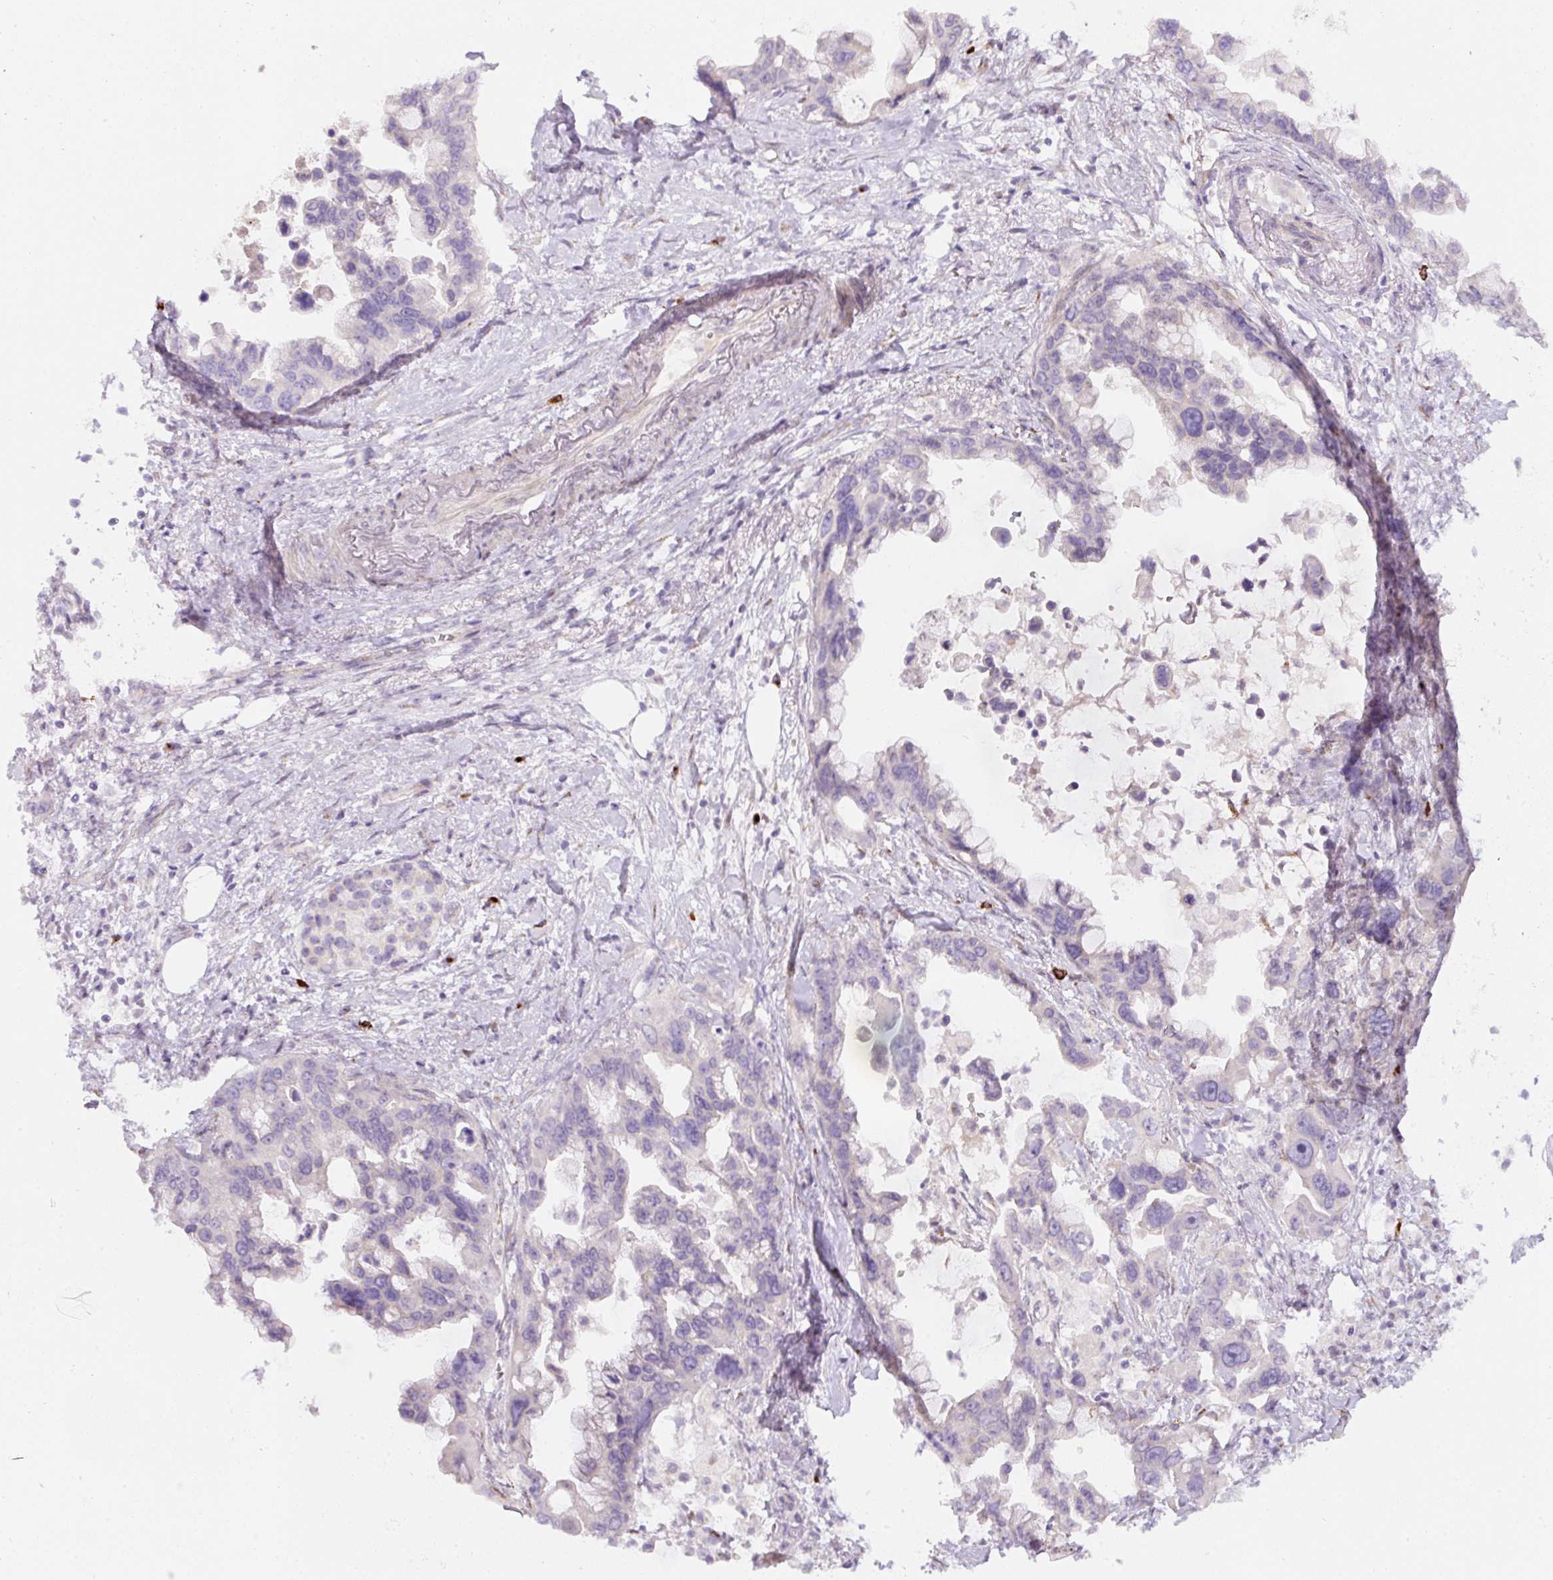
{"staining": {"intensity": "negative", "quantity": "none", "location": "none"}, "tissue": "pancreatic cancer", "cell_type": "Tumor cells", "image_type": "cancer", "snomed": [{"axis": "morphology", "description": "Adenocarcinoma, NOS"}, {"axis": "topography", "description": "Pancreas"}], "caption": "This photomicrograph is of pancreatic cancer stained with immunohistochemistry to label a protein in brown with the nuclei are counter-stained blue. There is no positivity in tumor cells. (Stains: DAB immunohistochemistry with hematoxylin counter stain, Microscopy: brightfield microscopy at high magnification).", "gene": "NBPF11", "patient": {"sex": "female", "age": 83}}